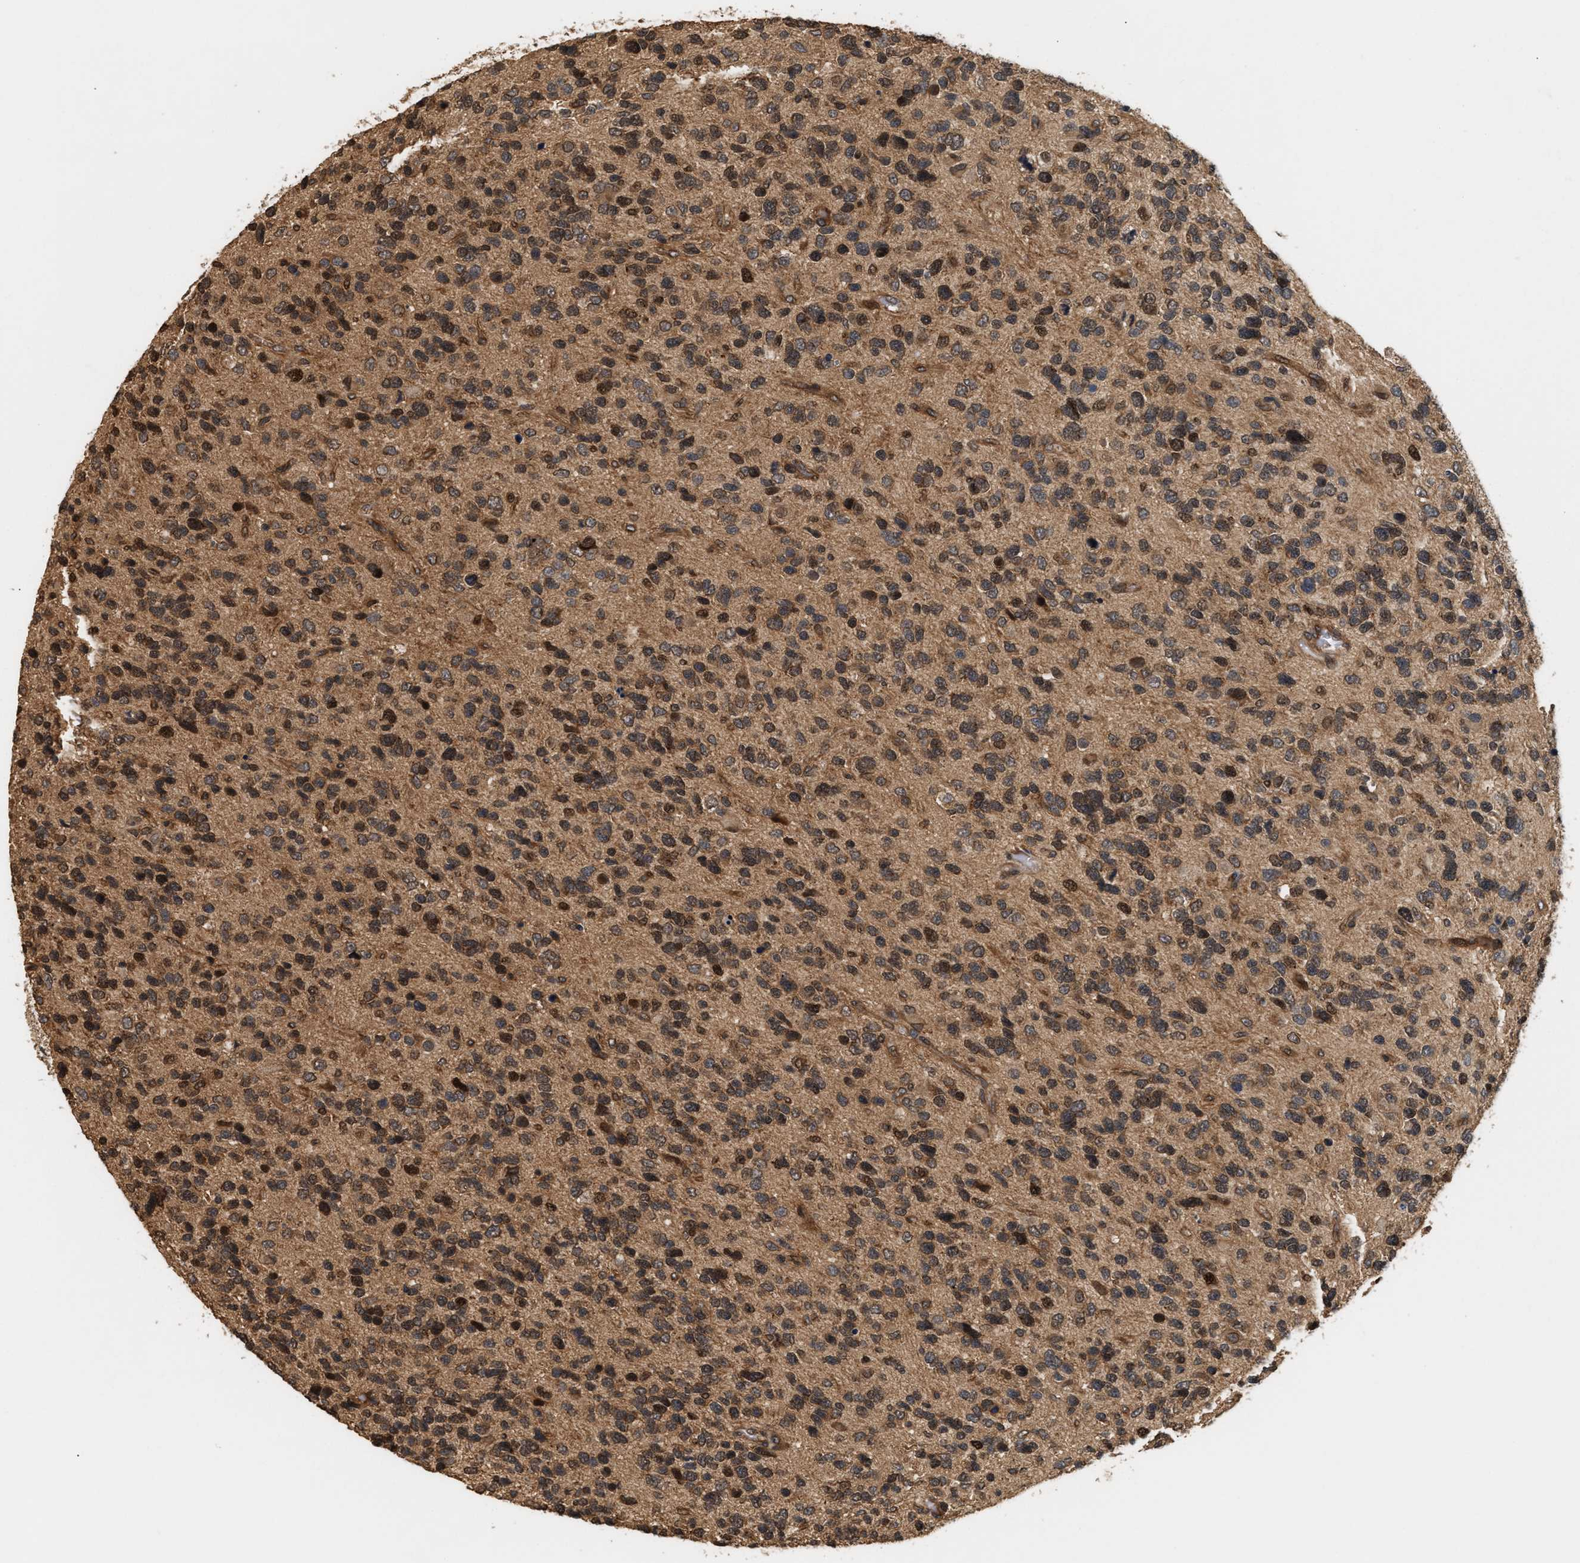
{"staining": {"intensity": "moderate", "quantity": ">75%", "location": "nuclear"}, "tissue": "glioma", "cell_type": "Tumor cells", "image_type": "cancer", "snomed": [{"axis": "morphology", "description": "Glioma, malignant, High grade"}, {"axis": "topography", "description": "Brain"}], "caption": "IHC (DAB (3,3'-diaminobenzidine)) staining of malignant high-grade glioma shows moderate nuclear protein staining in approximately >75% of tumor cells. (DAB (3,3'-diaminobenzidine) = brown stain, brightfield microscopy at high magnification).", "gene": "ABHD5", "patient": {"sex": "female", "age": 58}}